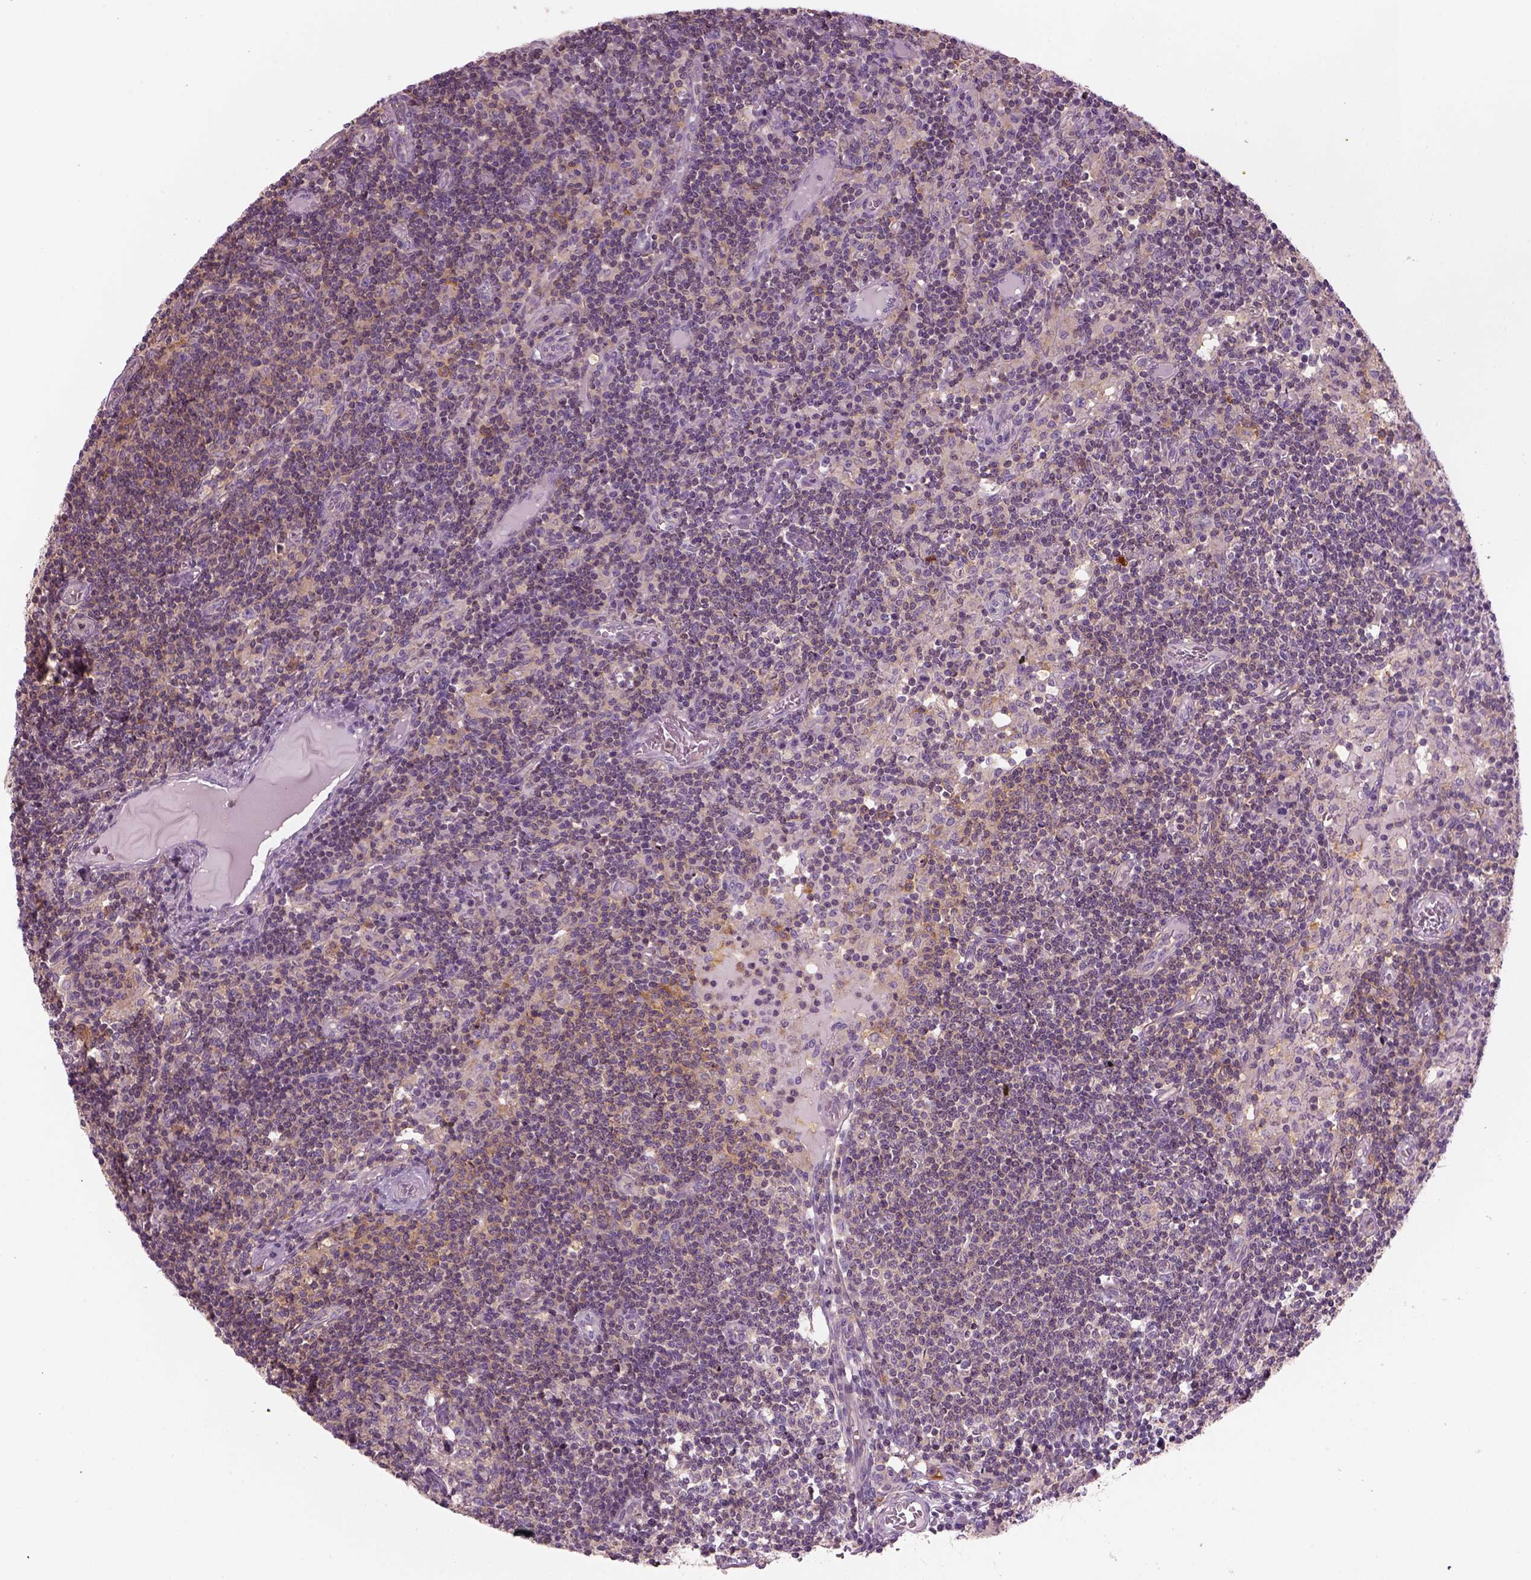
{"staining": {"intensity": "weak", "quantity": "<25%", "location": "cytoplasmic/membranous"}, "tissue": "lymph node", "cell_type": "Non-germinal center cells", "image_type": "normal", "snomed": [{"axis": "morphology", "description": "Normal tissue, NOS"}, {"axis": "topography", "description": "Lymph node"}], "caption": "IHC micrograph of unremarkable human lymph node stained for a protein (brown), which displays no staining in non-germinal center cells.", "gene": "SLC1A7", "patient": {"sex": "female", "age": 72}}